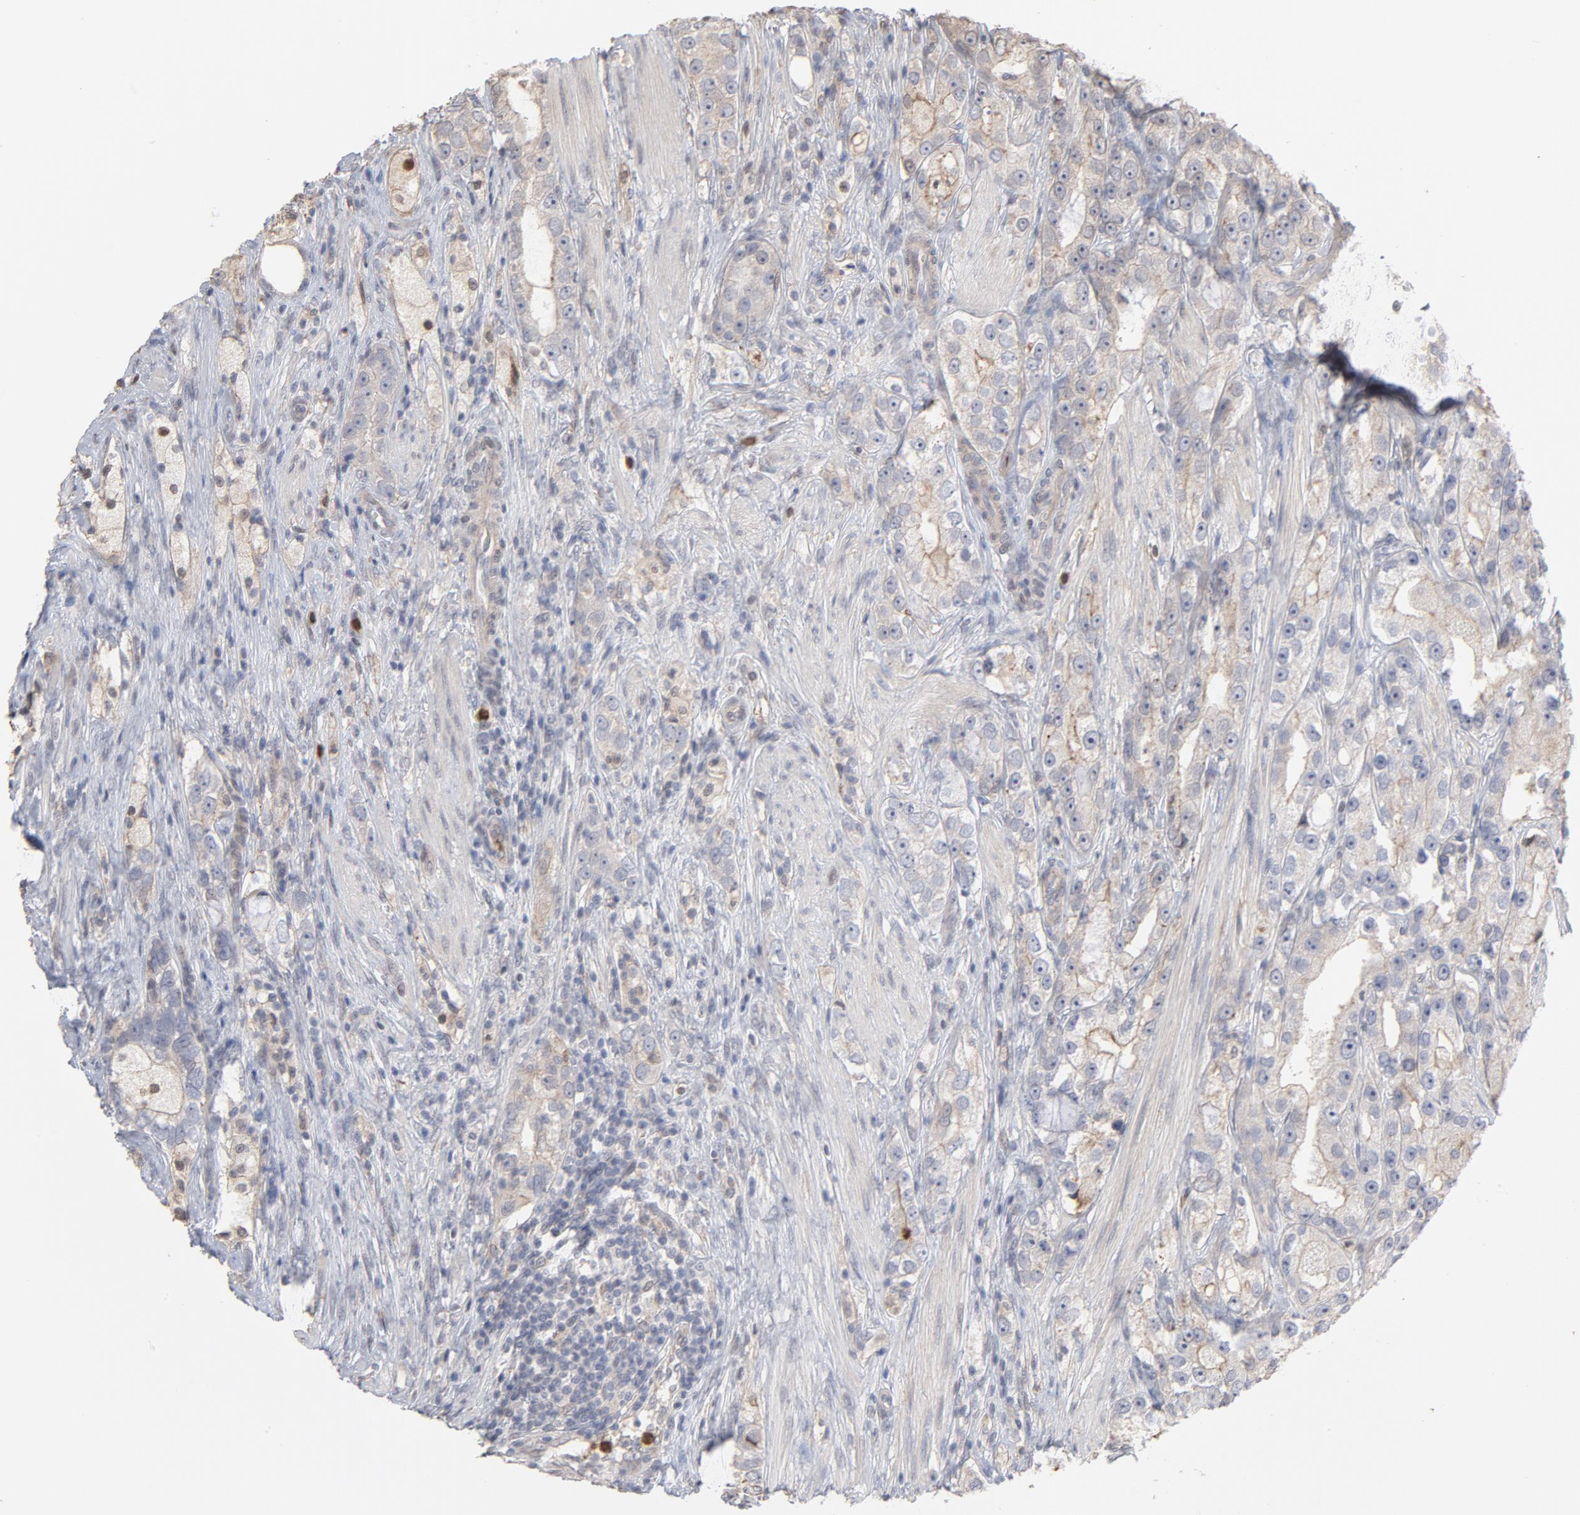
{"staining": {"intensity": "moderate", "quantity": ">75%", "location": "cytoplasmic/membranous"}, "tissue": "prostate cancer", "cell_type": "Tumor cells", "image_type": "cancer", "snomed": [{"axis": "morphology", "description": "Adenocarcinoma, High grade"}, {"axis": "topography", "description": "Prostate"}], "caption": "An image showing moderate cytoplasmic/membranous expression in about >75% of tumor cells in adenocarcinoma (high-grade) (prostate), as visualized by brown immunohistochemical staining.", "gene": "PNMA1", "patient": {"sex": "male", "age": 63}}